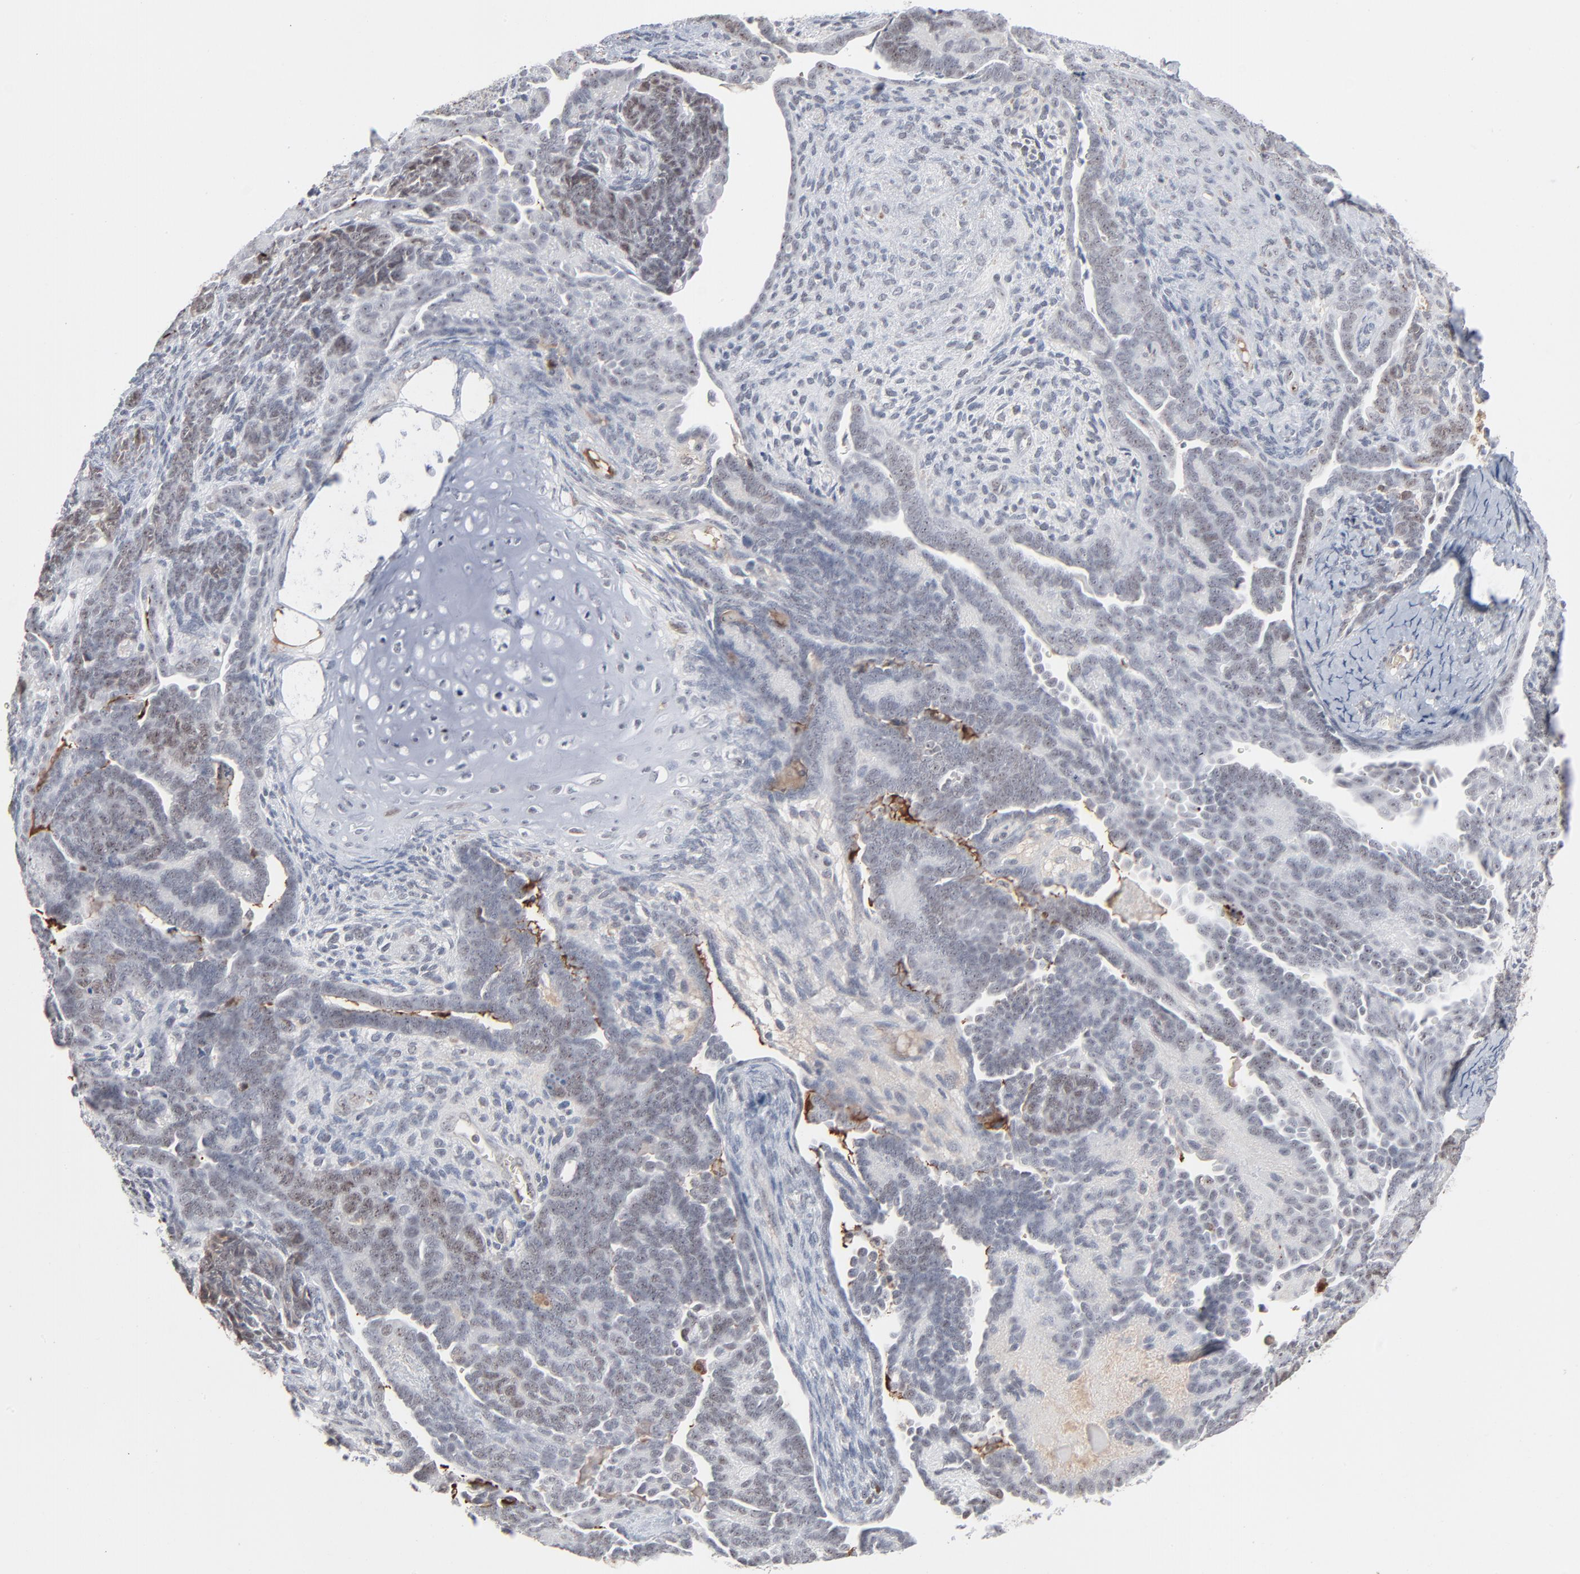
{"staining": {"intensity": "negative", "quantity": "none", "location": "none"}, "tissue": "endometrial cancer", "cell_type": "Tumor cells", "image_type": "cancer", "snomed": [{"axis": "morphology", "description": "Neoplasm, malignant, NOS"}, {"axis": "topography", "description": "Endometrium"}], "caption": "A micrograph of human endometrial neoplasm (malignant) is negative for staining in tumor cells.", "gene": "MPHOSPH6", "patient": {"sex": "female", "age": 74}}